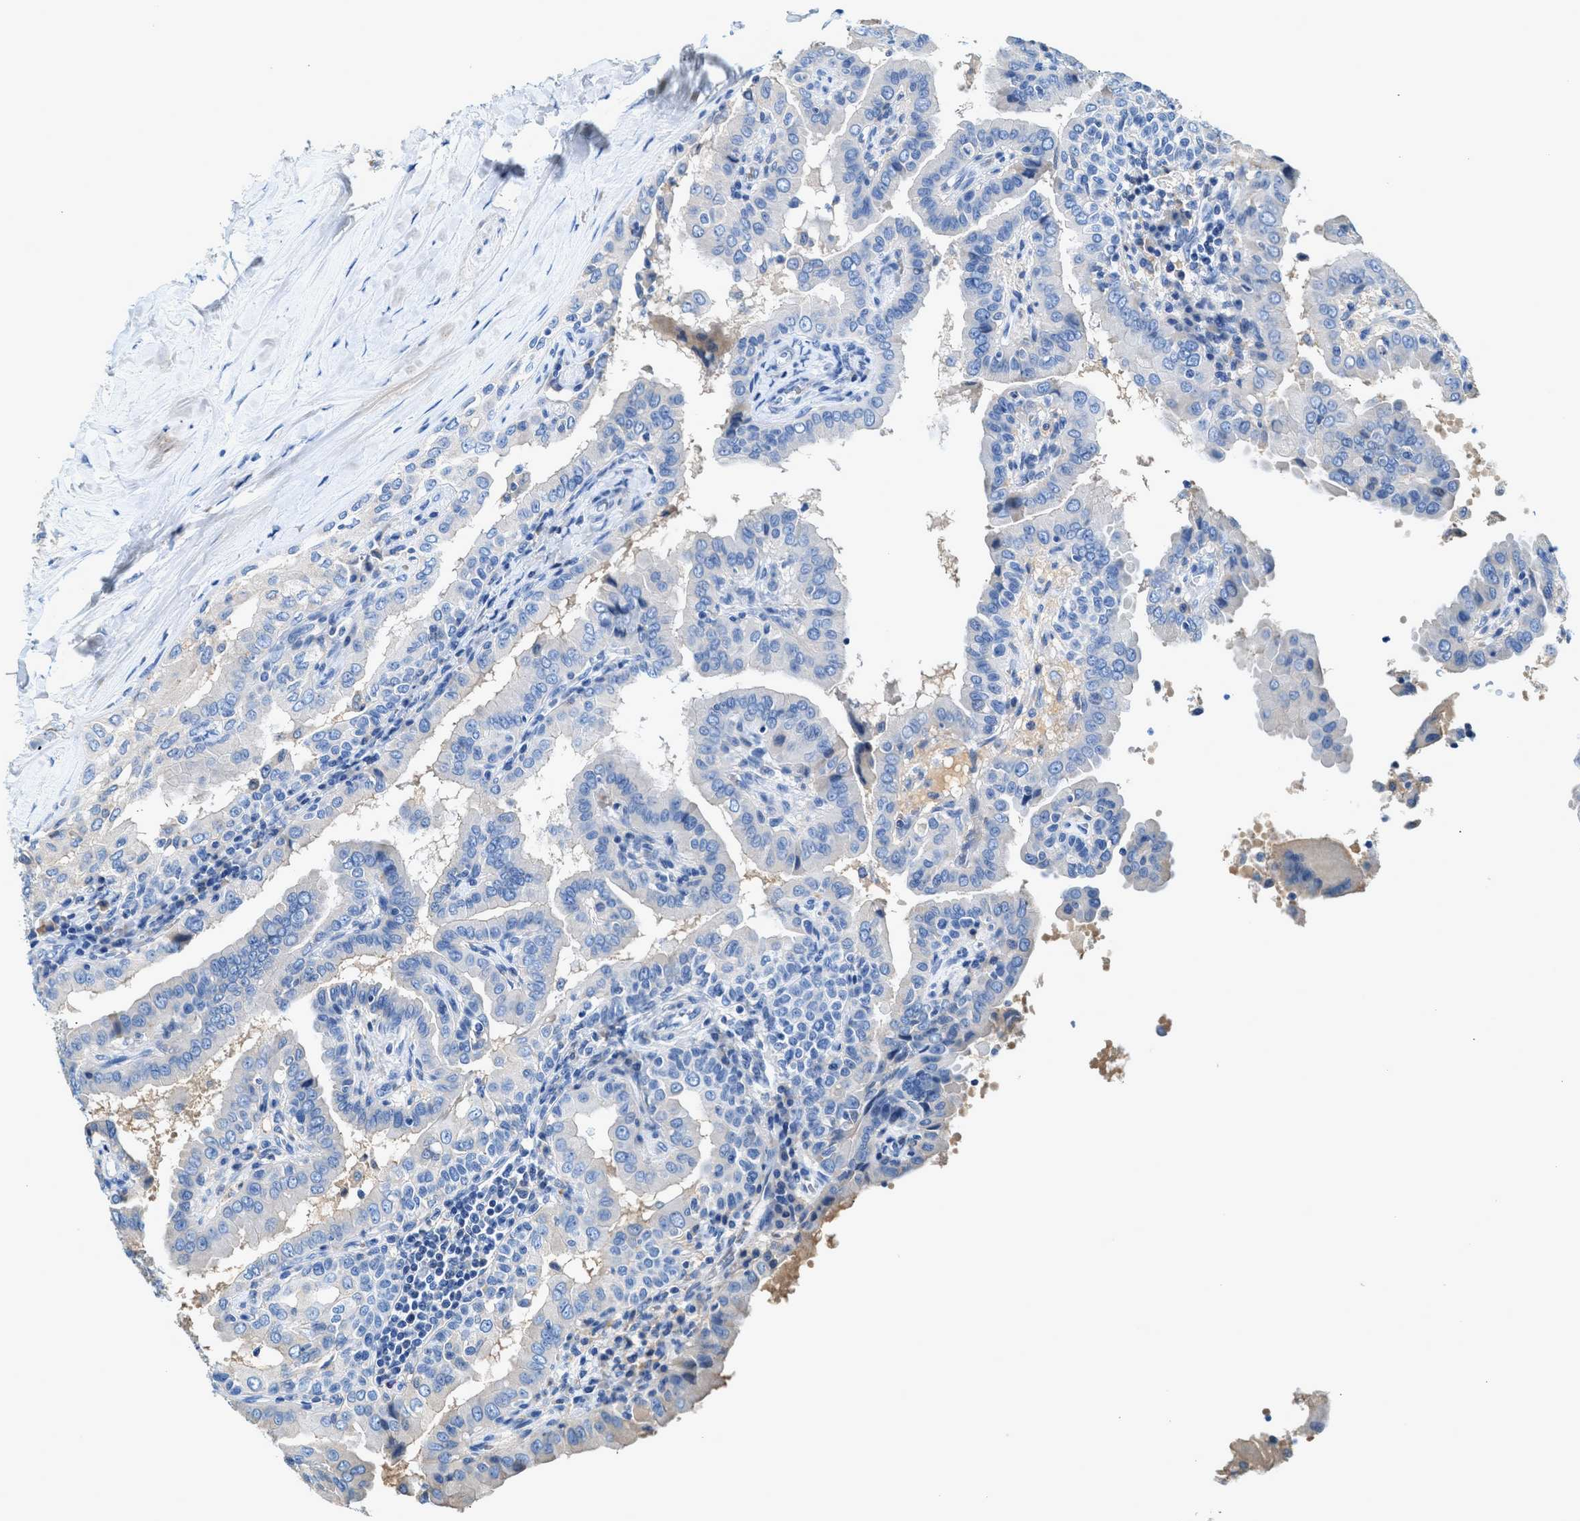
{"staining": {"intensity": "negative", "quantity": "none", "location": "none"}, "tissue": "thyroid cancer", "cell_type": "Tumor cells", "image_type": "cancer", "snomed": [{"axis": "morphology", "description": "Papillary adenocarcinoma, NOS"}, {"axis": "topography", "description": "Thyroid gland"}], "caption": "This is an immunohistochemistry image of thyroid cancer (papillary adenocarcinoma). There is no staining in tumor cells.", "gene": "RWDD2B", "patient": {"sex": "male", "age": 33}}